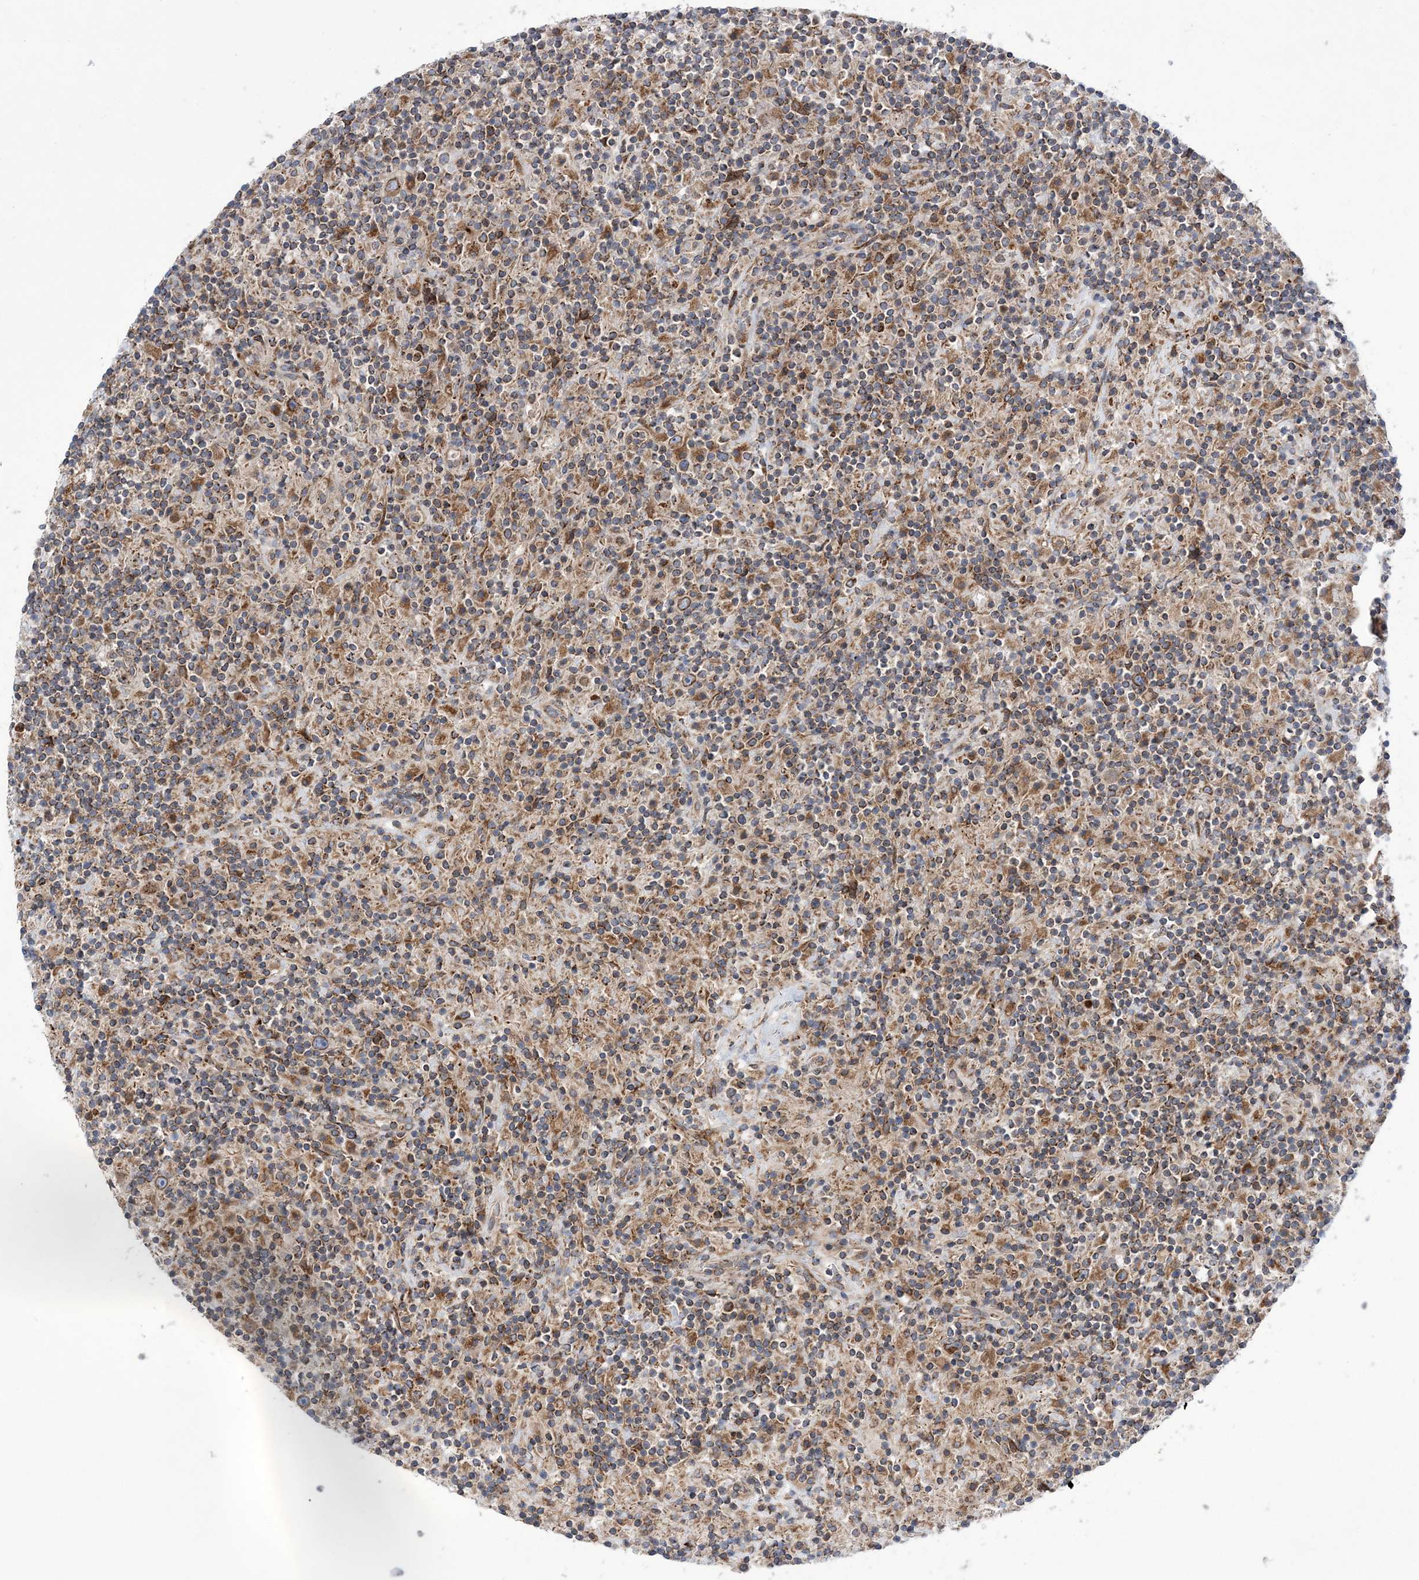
{"staining": {"intensity": "moderate", "quantity": ">75%", "location": "cytoplasmic/membranous"}, "tissue": "lymphoma", "cell_type": "Tumor cells", "image_type": "cancer", "snomed": [{"axis": "morphology", "description": "Hodgkin's disease, NOS"}, {"axis": "topography", "description": "Lymph node"}], "caption": "A photomicrograph of Hodgkin's disease stained for a protein reveals moderate cytoplasmic/membranous brown staining in tumor cells. Ihc stains the protein in brown and the nuclei are stained blue.", "gene": "COPB2", "patient": {"sex": "male", "age": 70}}